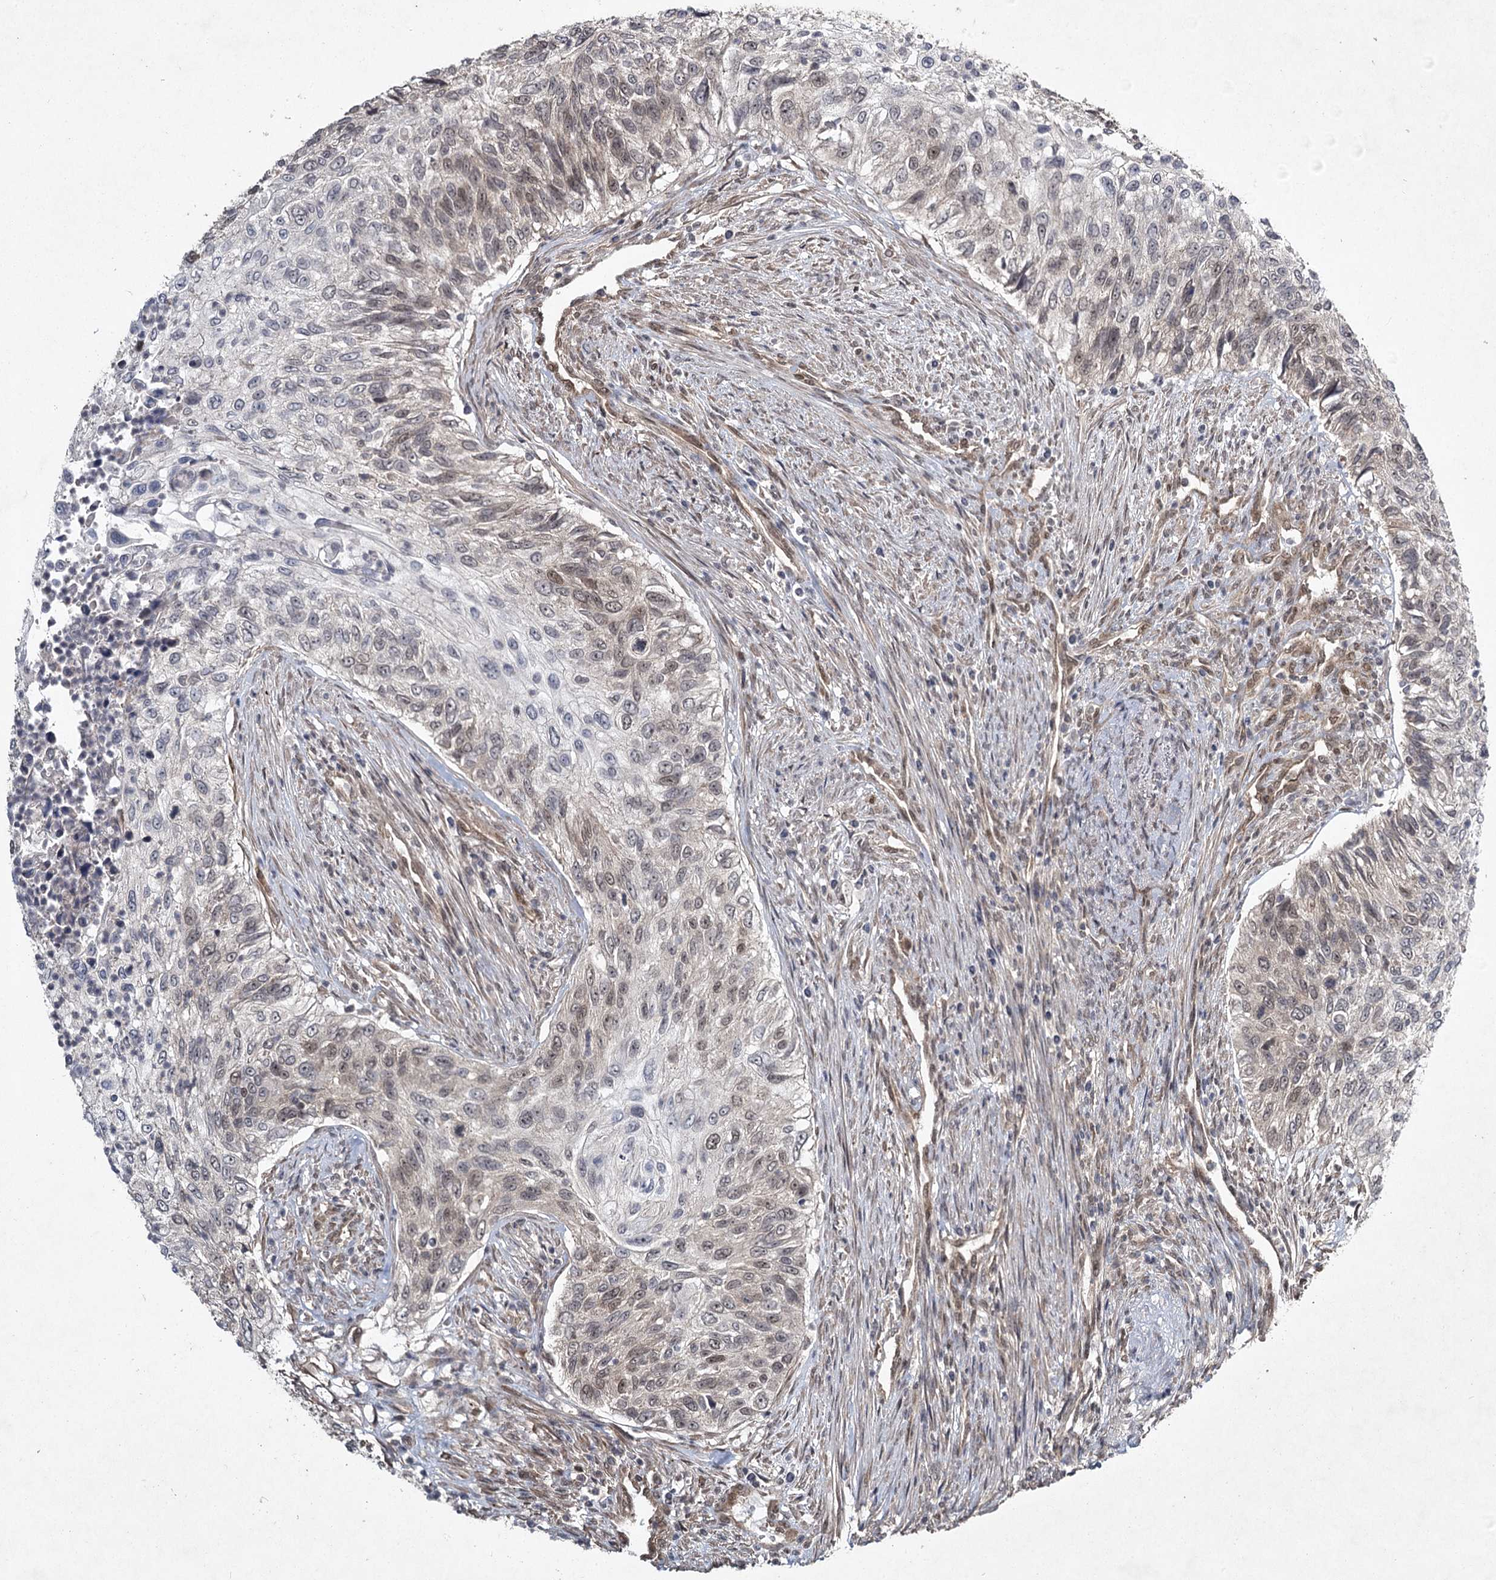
{"staining": {"intensity": "weak", "quantity": "25%-75%", "location": "nuclear"}, "tissue": "urothelial cancer", "cell_type": "Tumor cells", "image_type": "cancer", "snomed": [{"axis": "morphology", "description": "Urothelial carcinoma, High grade"}, {"axis": "topography", "description": "Urinary bladder"}], "caption": "The histopathology image displays staining of urothelial cancer, revealing weak nuclear protein positivity (brown color) within tumor cells.", "gene": "DCUN1D4", "patient": {"sex": "female", "age": 60}}